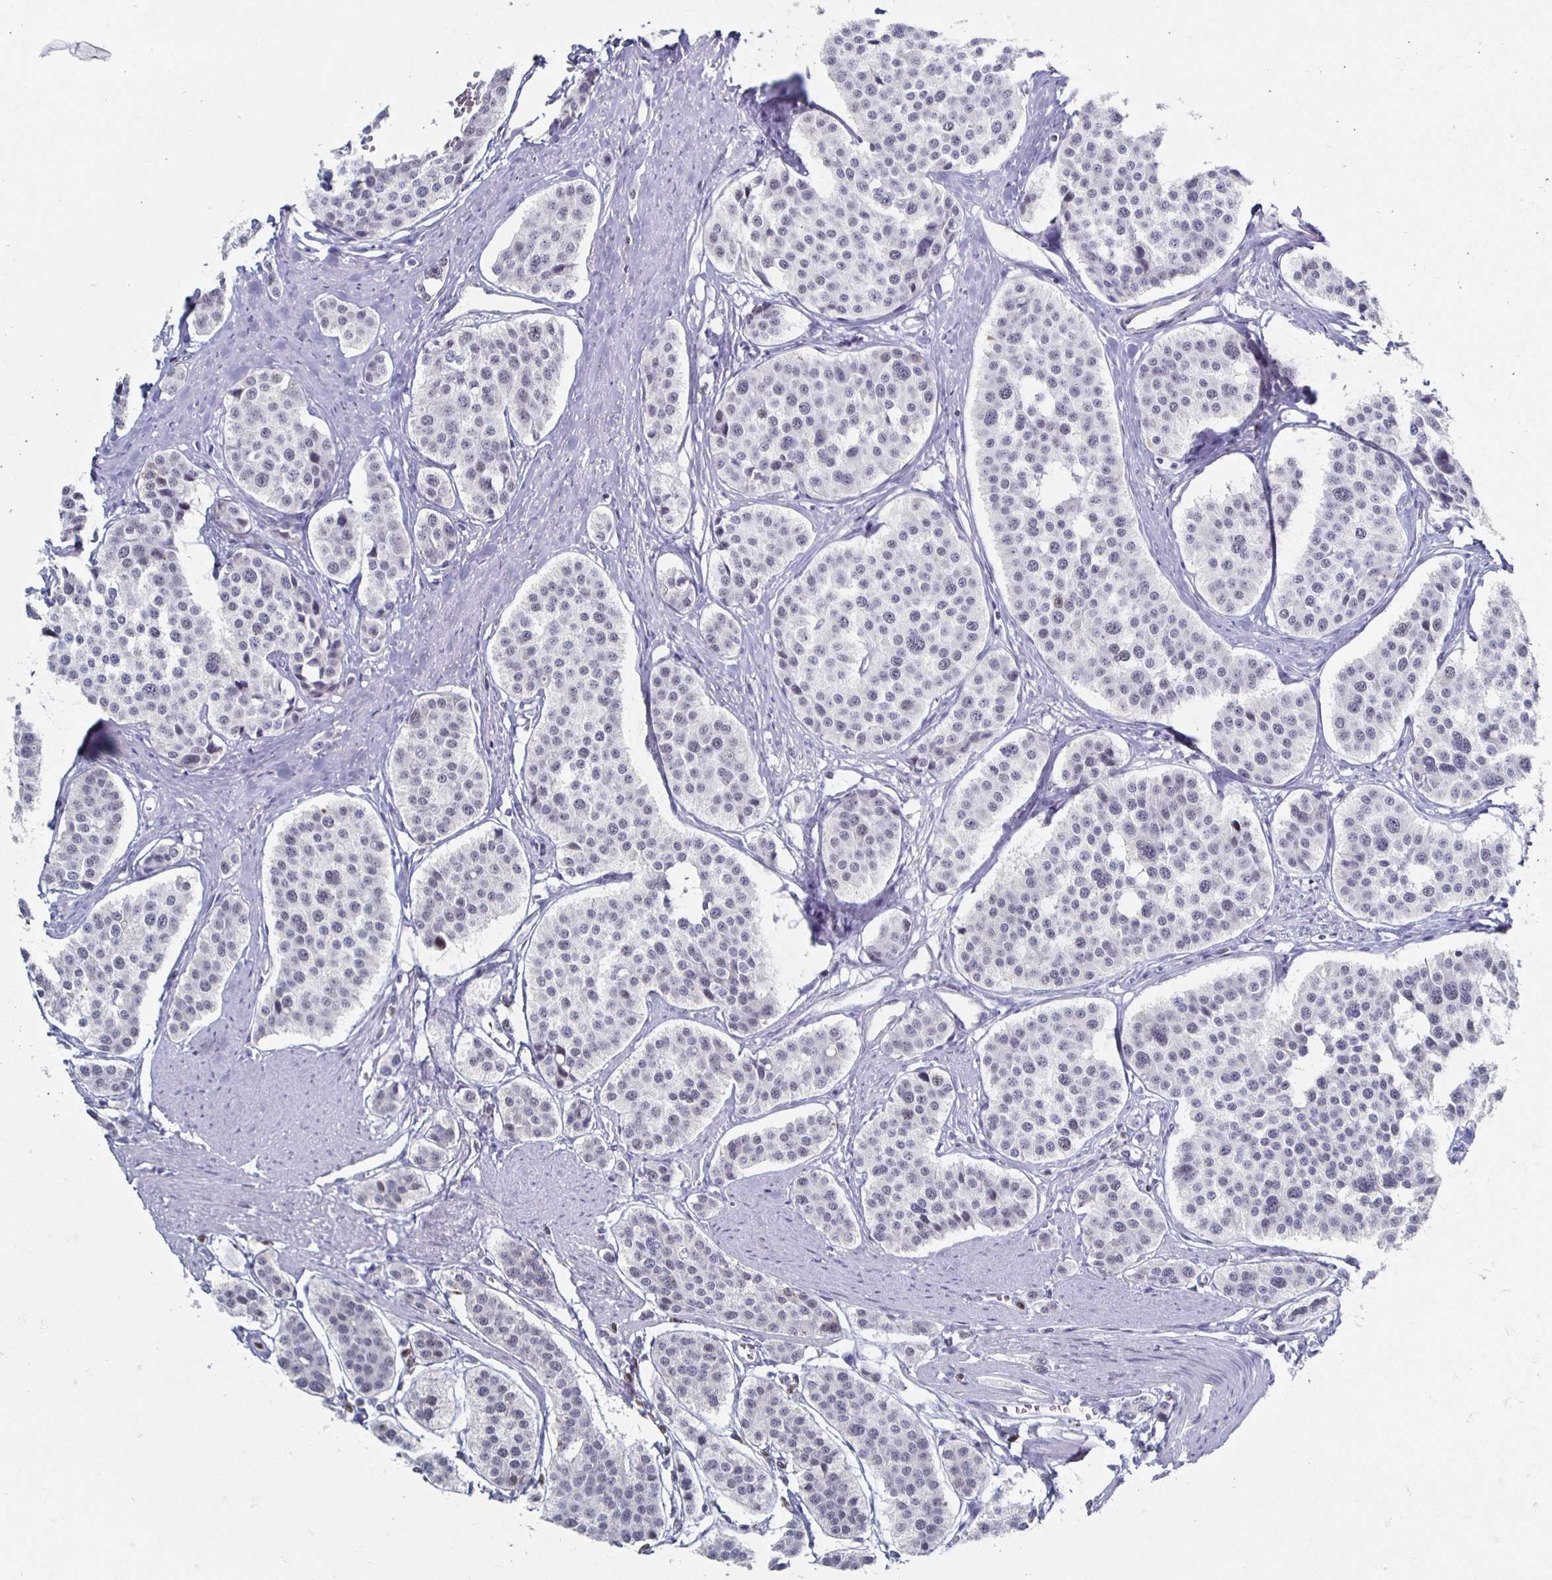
{"staining": {"intensity": "negative", "quantity": "none", "location": "none"}, "tissue": "carcinoid", "cell_type": "Tumor cells", "image_type": "cancer", "snomed": [{"axis": "morphology", "description": "Carcinoid, malignant, NOS"}, {"axis": "topography", "description": "Small intestine"}], "caption": "Immunohistochemistry (IHC) micrograph of neoplastic tissue: human carcinoid stained with DAB shows no significant protein positivity in tumor cells.", "gene": "NOCT", "patient": {"sex": "male", "age": 60}}